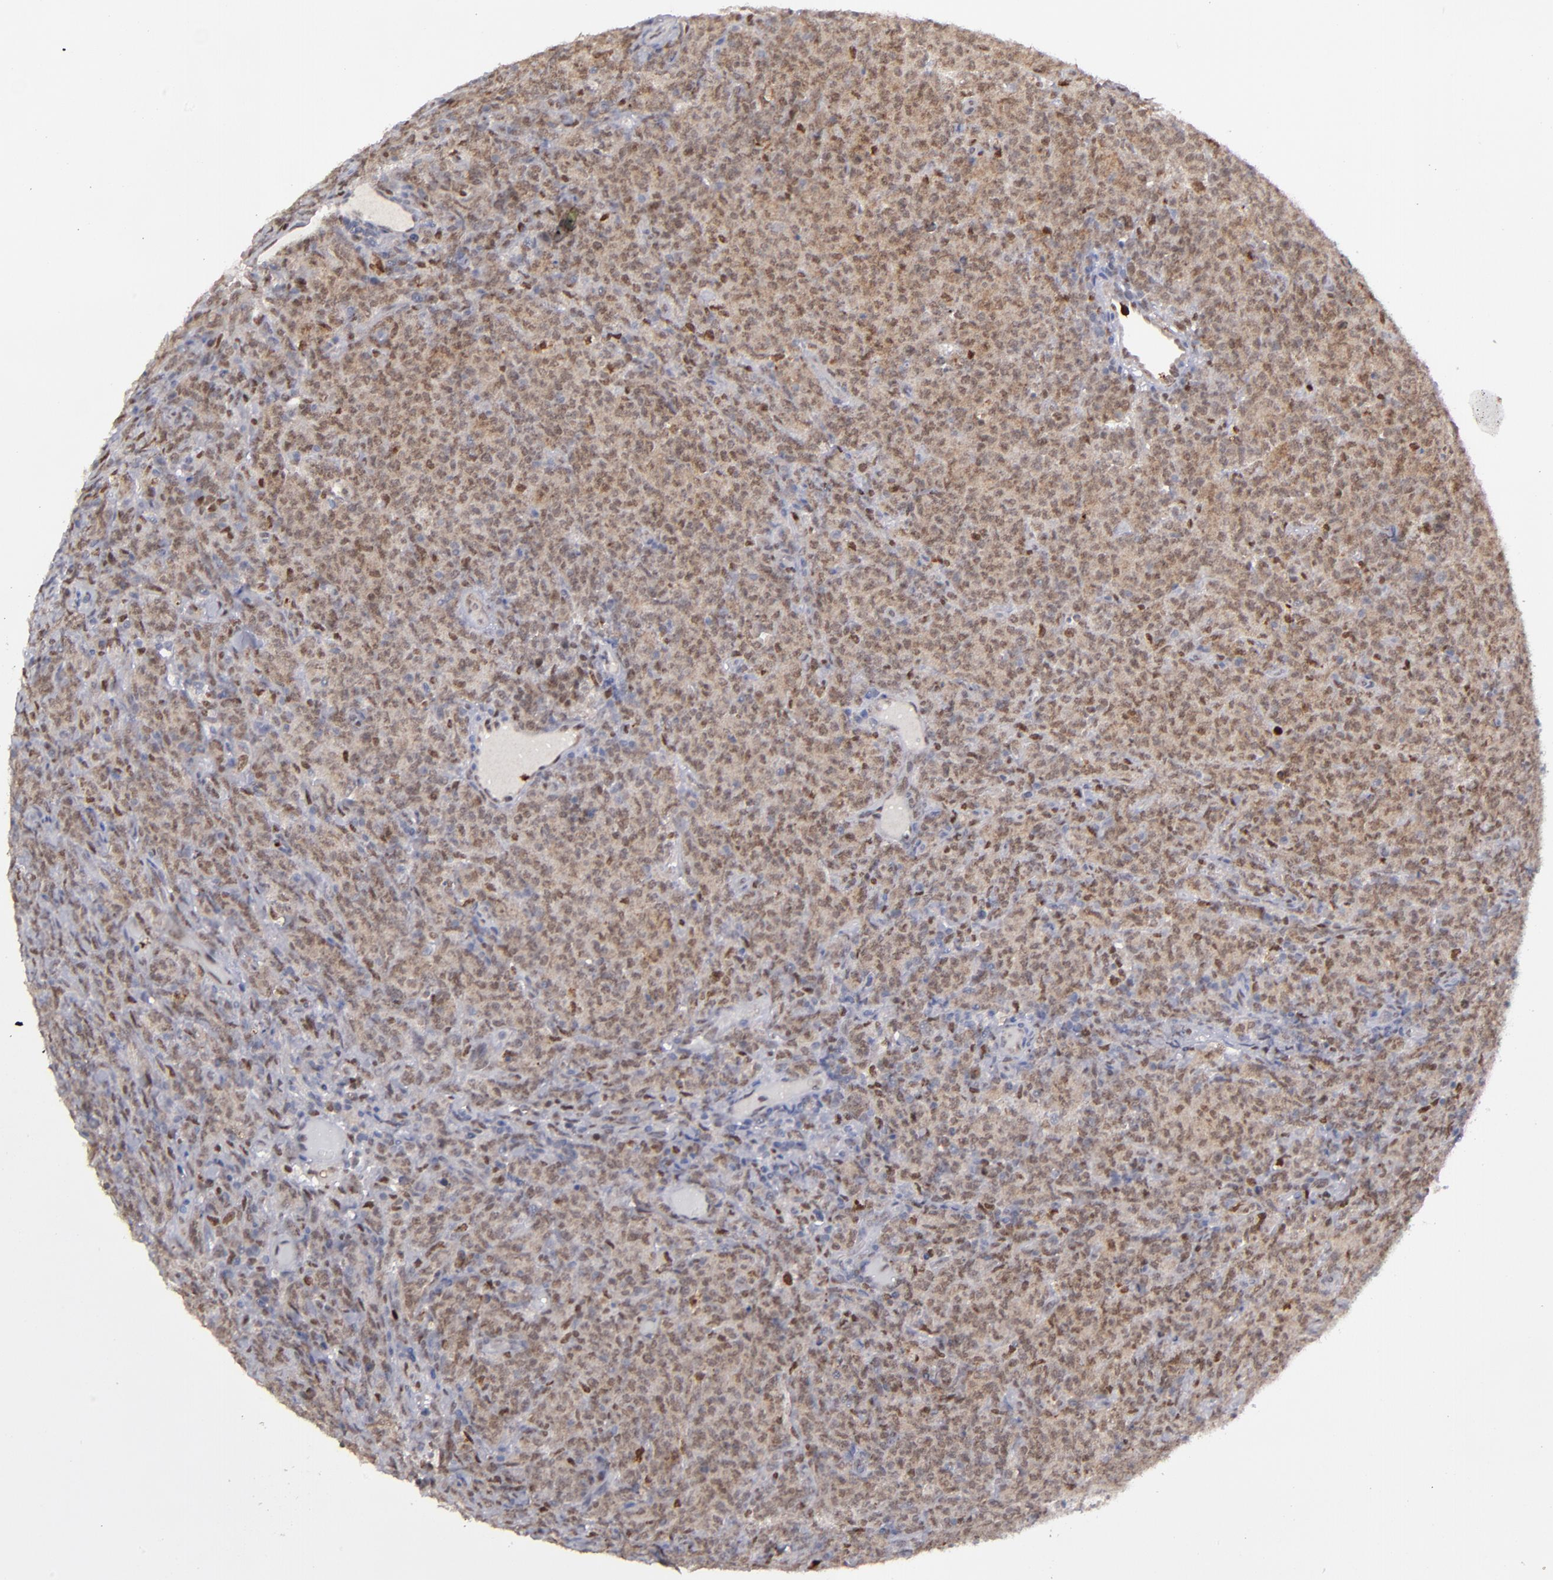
{"staining": {"intensity": "moderate", "quantity": ">75%", "location": "cytoplasmic/membranous,nuclear"}, "tissue": "lymphoma", "cell_type": "Tumor cells", "image_type": "cancer", "snomed": [{"axis": "morphology", "description": "Malignant lymphoma, non-Hodgkin's type, High grade"}, {"axis": "topography", "description": "Tonsil"}], "caption": "About >75% of tumor cells in human high-grade malignant lymphoma, non-Hodgkin's type exhibit moderate cytoplasmic/membranous and nuclear protein expression as visualized by brown immunohistochemical staining.", "gene": "RREB1", "patient": {"sex": "female", "age": 36}}